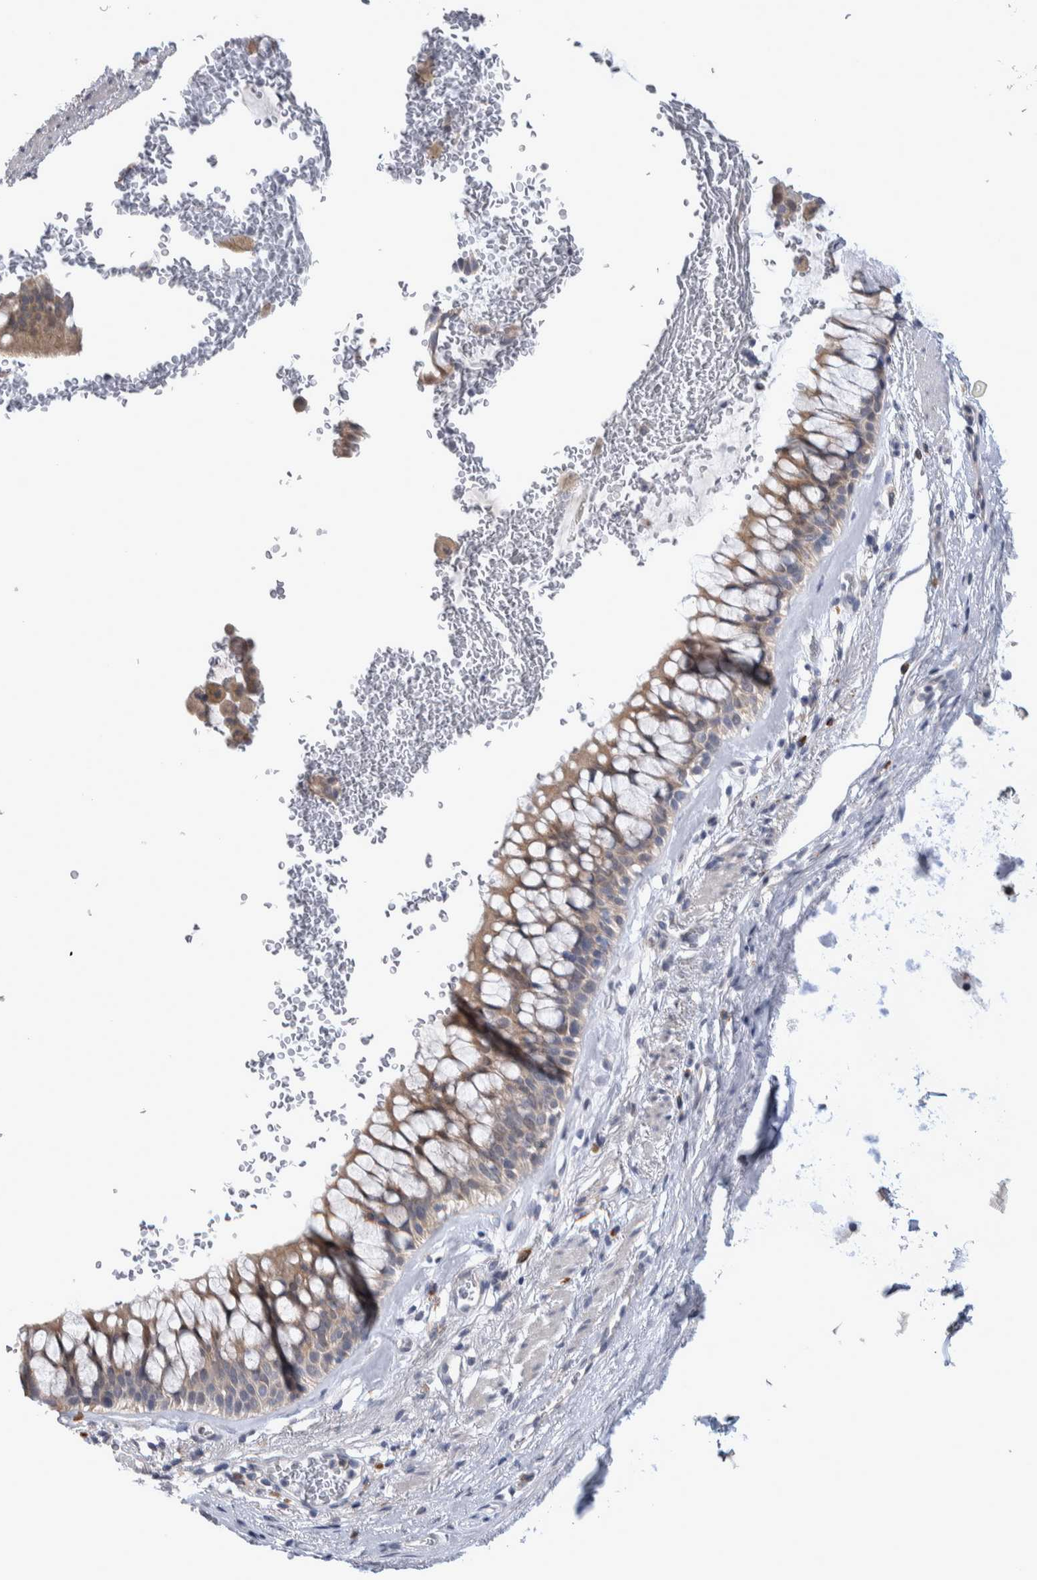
{"staining": {"intensity": "moderate", "quantity": ">75%", "location": "cytoplasmic/membranous"}, "tissue": "bronchus", "cell_type": "Respiratory epithelial cells", "image_type": "normal", "snomed": [{"axis": "morphology", "description": "Normal tissue, NOS"}, {"axis": "topography", "description": "Cartilage tissue"}, {"axis": "topography", "description": "Bronchus"}], "caption": "The histopathology image reveals staining of benign bronchus, revealing moderate cytoplasmic/membranous protein expression (brown color) within respiratory epithelial cells.", "gene": "IBTK", "patient": {"sex": "female", "age": 53}}